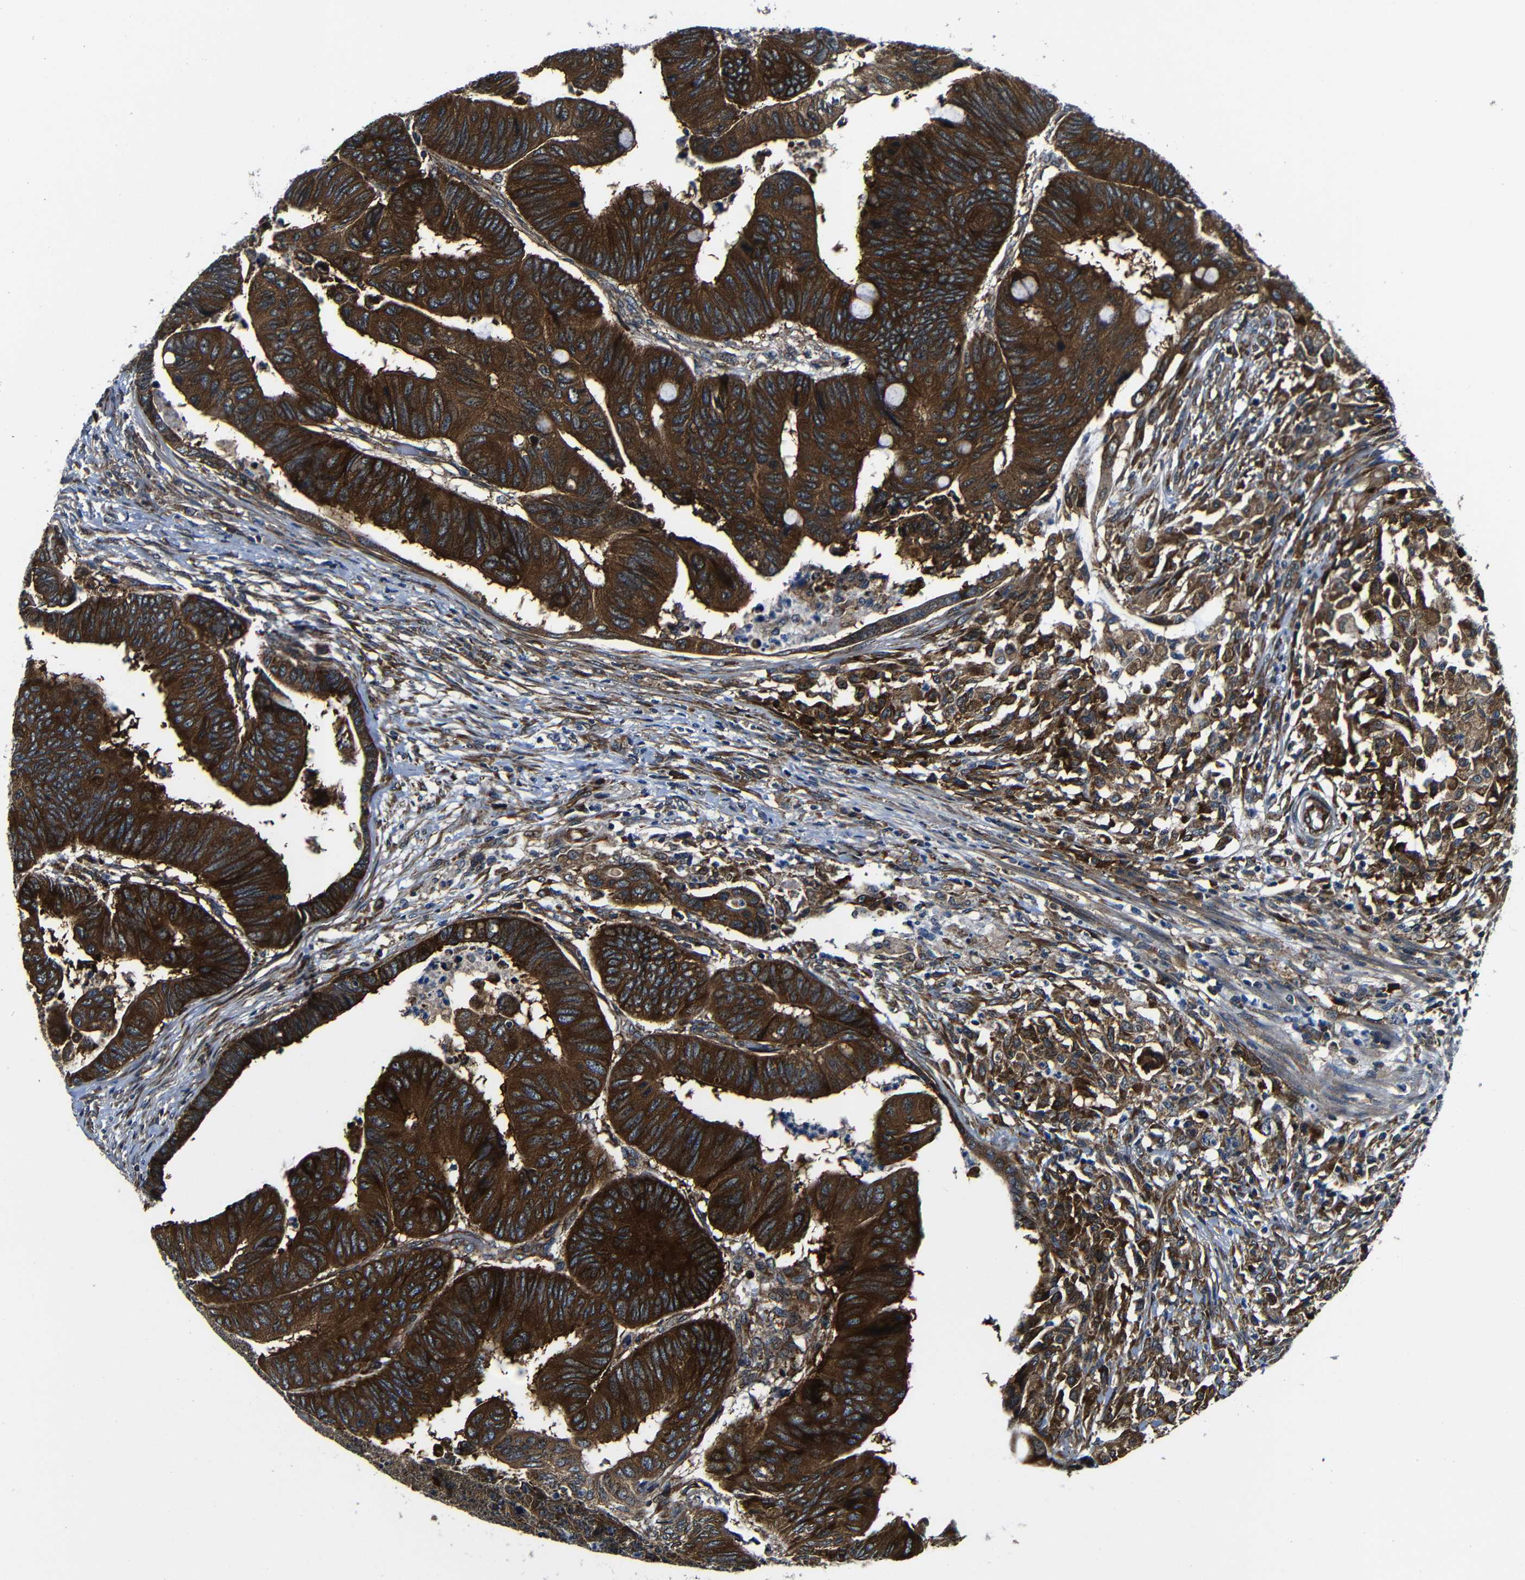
{"staining": {"intensity": "strong", "quantity": ">75%", "location": "cytoplasmic/membranous"}, "tissue": "colorectal cancer", "cell_type": "Tumor cells", "image_type": "cancer", "snomed": [{"axis": "morphology", "description": "Normal tissue, NOS"}, {"axis": "morphology", "description": "Adenocarcinoma, NOS"}, {"axis": "topography", "description": "Rectum"}, {"axis": "topography", "description": "Peripheral nerve tissue"}], "caption": "IHC of human colorectal cancer (adenocarcinoma) reveals high levels of strong cytoplasmic/membranous positivity in approximately >75% of tumor cells.", "gene": "ABCE1", "patient": {"sex": "male", "age": 92}}